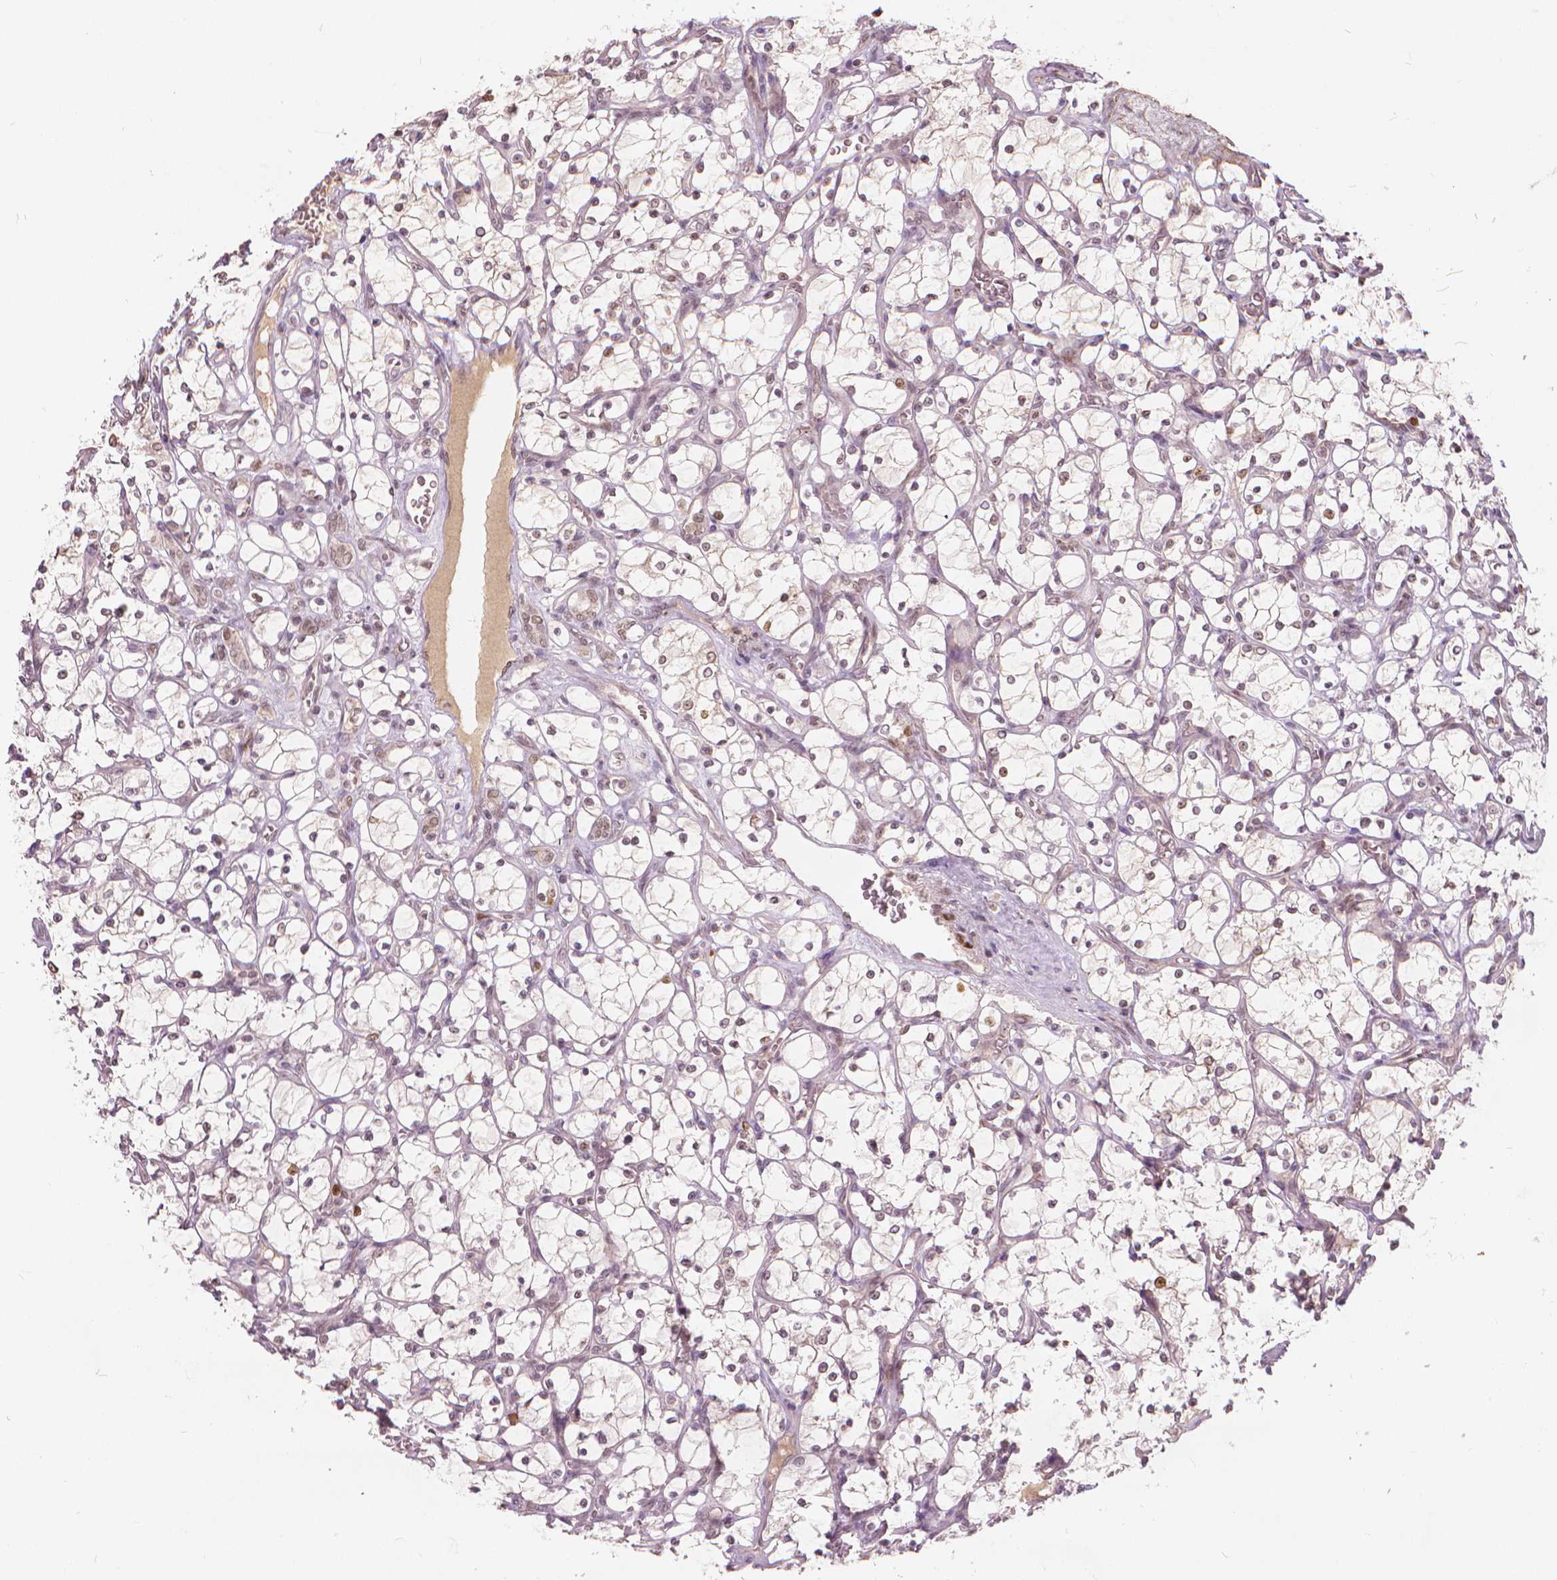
{"staining": {"intensity": "moderate", "quantity": "<25%", "location": "nuclear"}, "tissue": "renal cancer", "cell_type": "Tumor cells", "image_type": "cancer", "snomed": [{"axis": "morphology", "description": "Adenocarcinoma, NOS"}, {"axis": "topography", "description": "Kidney"}], "caption": "Immunohistochemical staining of human renal cancer (adenocarcinoma) demonstrates low levels of moderate nuclear positivity in about <25% of tumor cells.", "gene": "NSD2", "patient": {"sex": "female", "age": 69}}